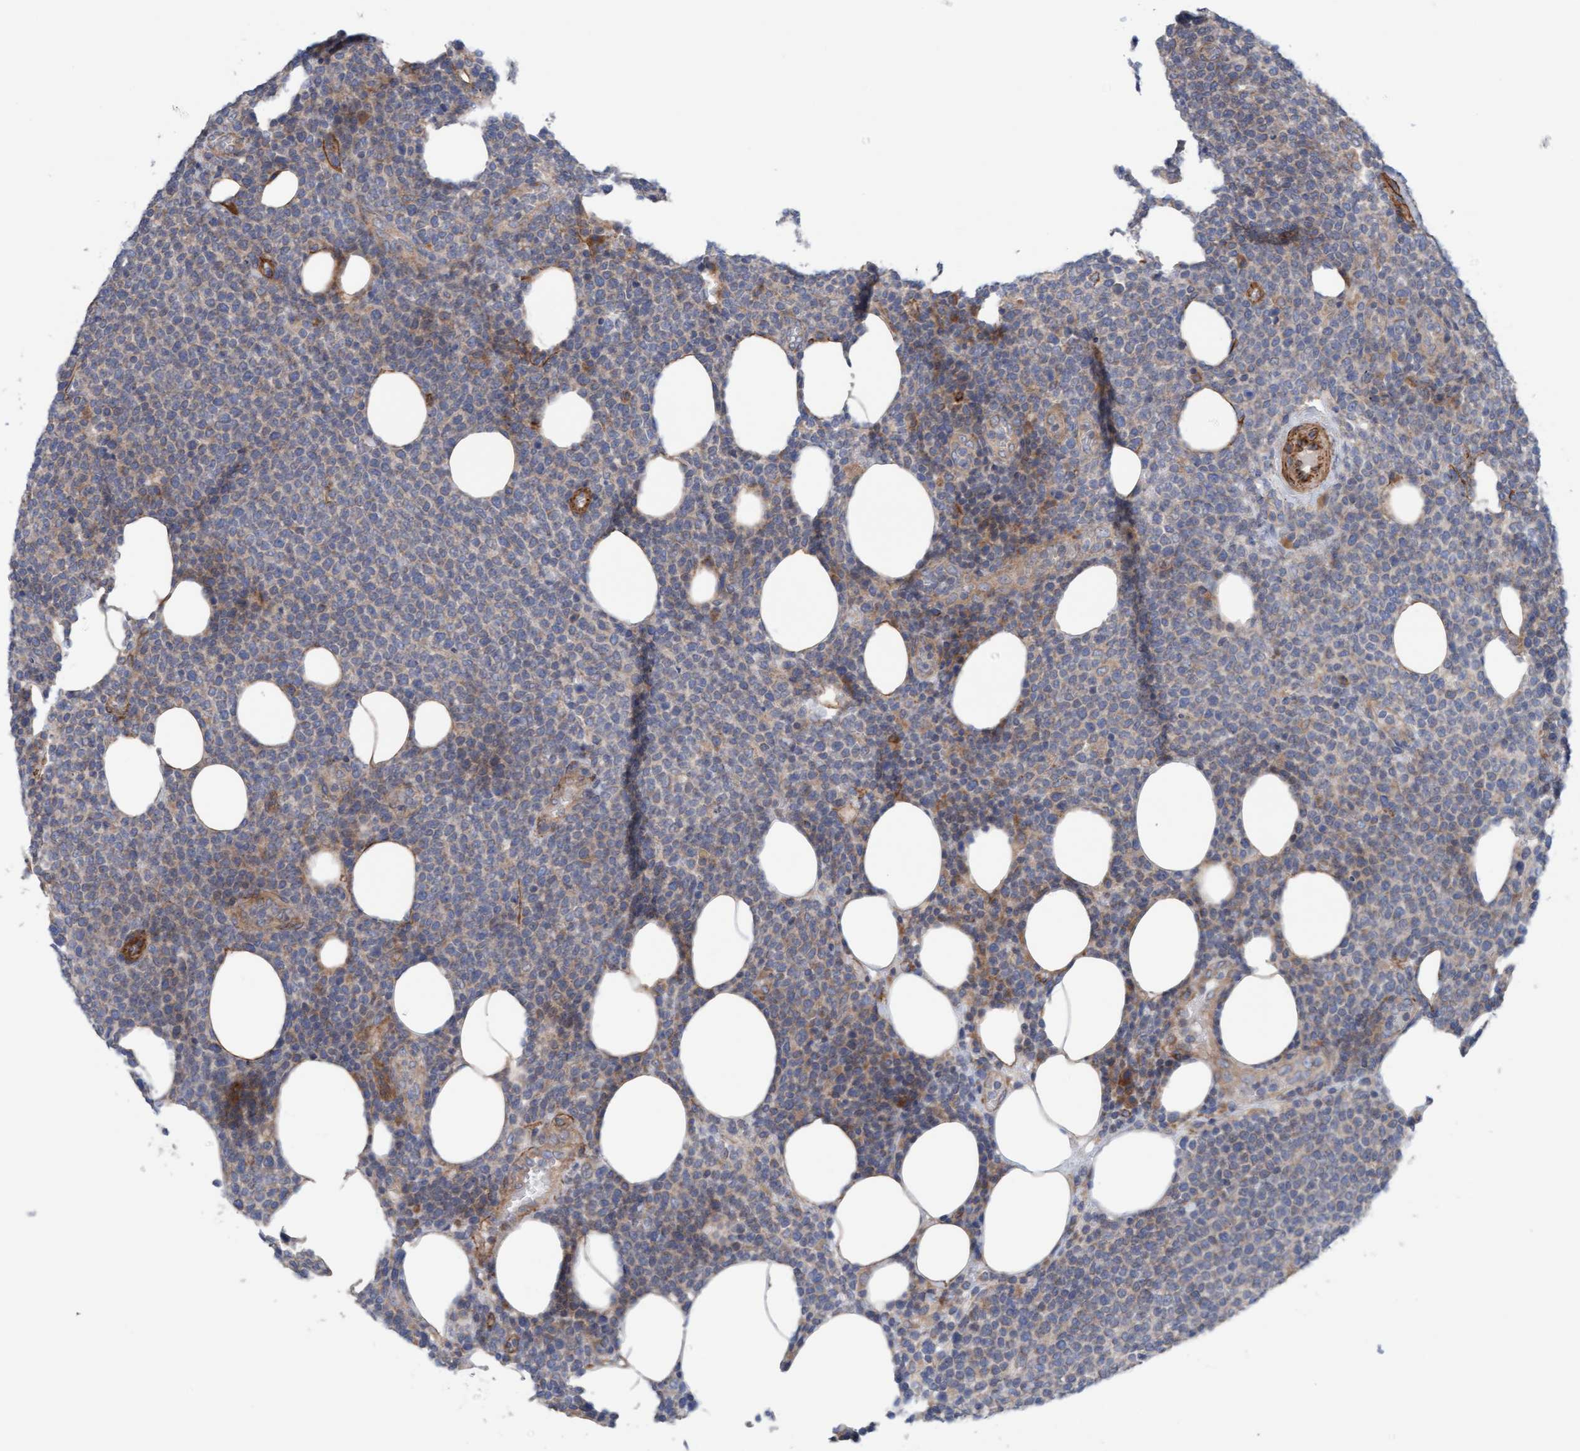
{"staining": {"intensity": "moderate", "quantity": "<25%", "location": "cytoplasmic/membranous"}, "tissue": "lymphoma", "cell_type": "Tumor cells", "image_type": "cancer", "snomed": [{"axis": "morphology", "description": "Malignant lymphoma, non-Hodgkin's type, High grade"}, {"axis": "topography", "description": "Lymph node"}], "caption": "This micrograph reveals immunohistochemistry staining of lymphoma, with low moderate cytoplasmic/membranous expression in approximately <25% of tumor cells.", "gene": "CDK5RAP3", "patient": {"sex": "male", "age": 61}}